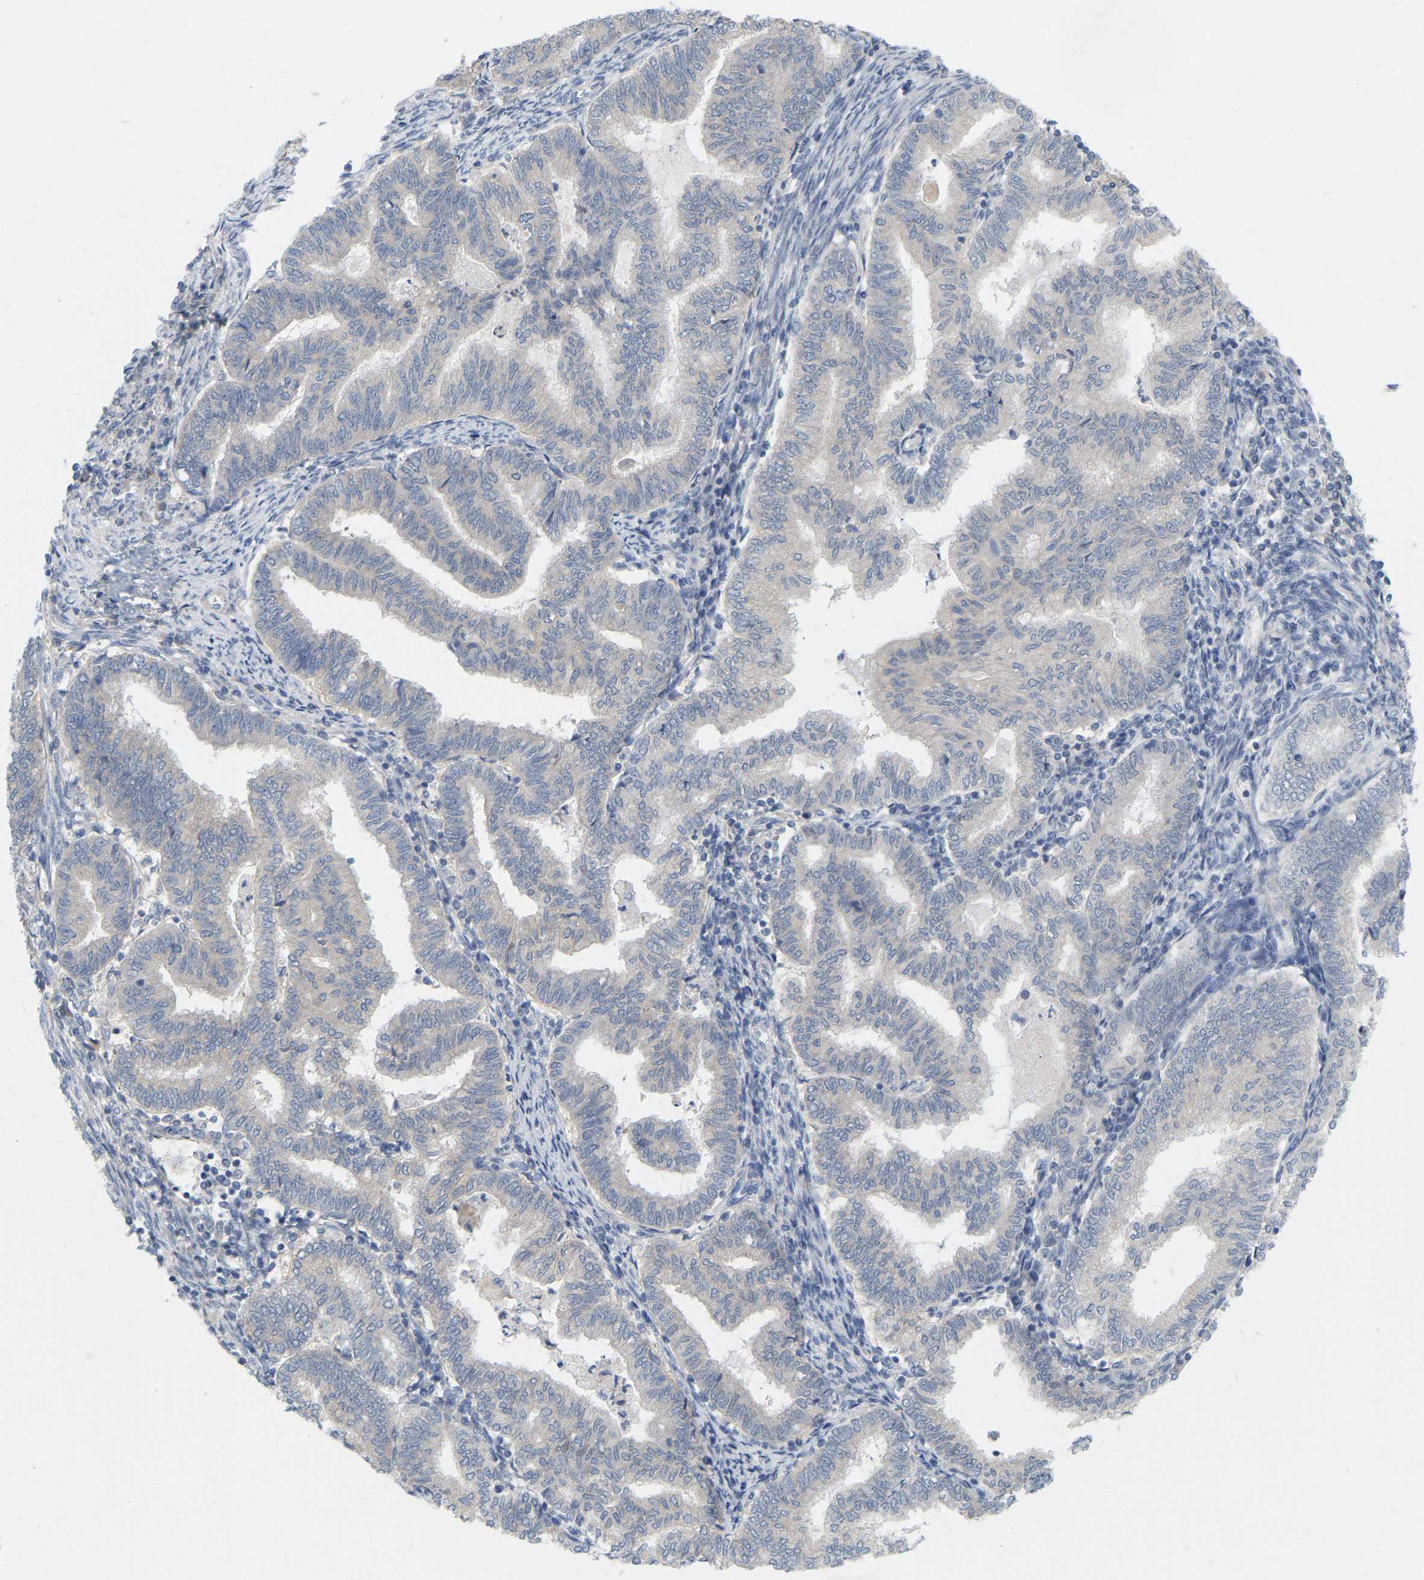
{"staining": {"intensity": "negative", "quantity": "none", "location": "none"}, "tissue": "endometrial cancer", "cell_type": "Tumor cells", "image_type": "cancer", "snomed": [{"axis": "morphology", "description": "Polyp, NOS"}, {"axis": "morphology", "description": "Adenocarcinoma, NOS"}, {"axis": "morphology", "description": "Adenoma, NOS"}, {"axis": "topography", "description": "Endometrium"}], "caption": "Adenoma (endometrial) was stained to show a protein in brown. There is no significant expression in tumor cells.", "gene": "WIPI2", "patient": {"sex": "female", "age": 79}}